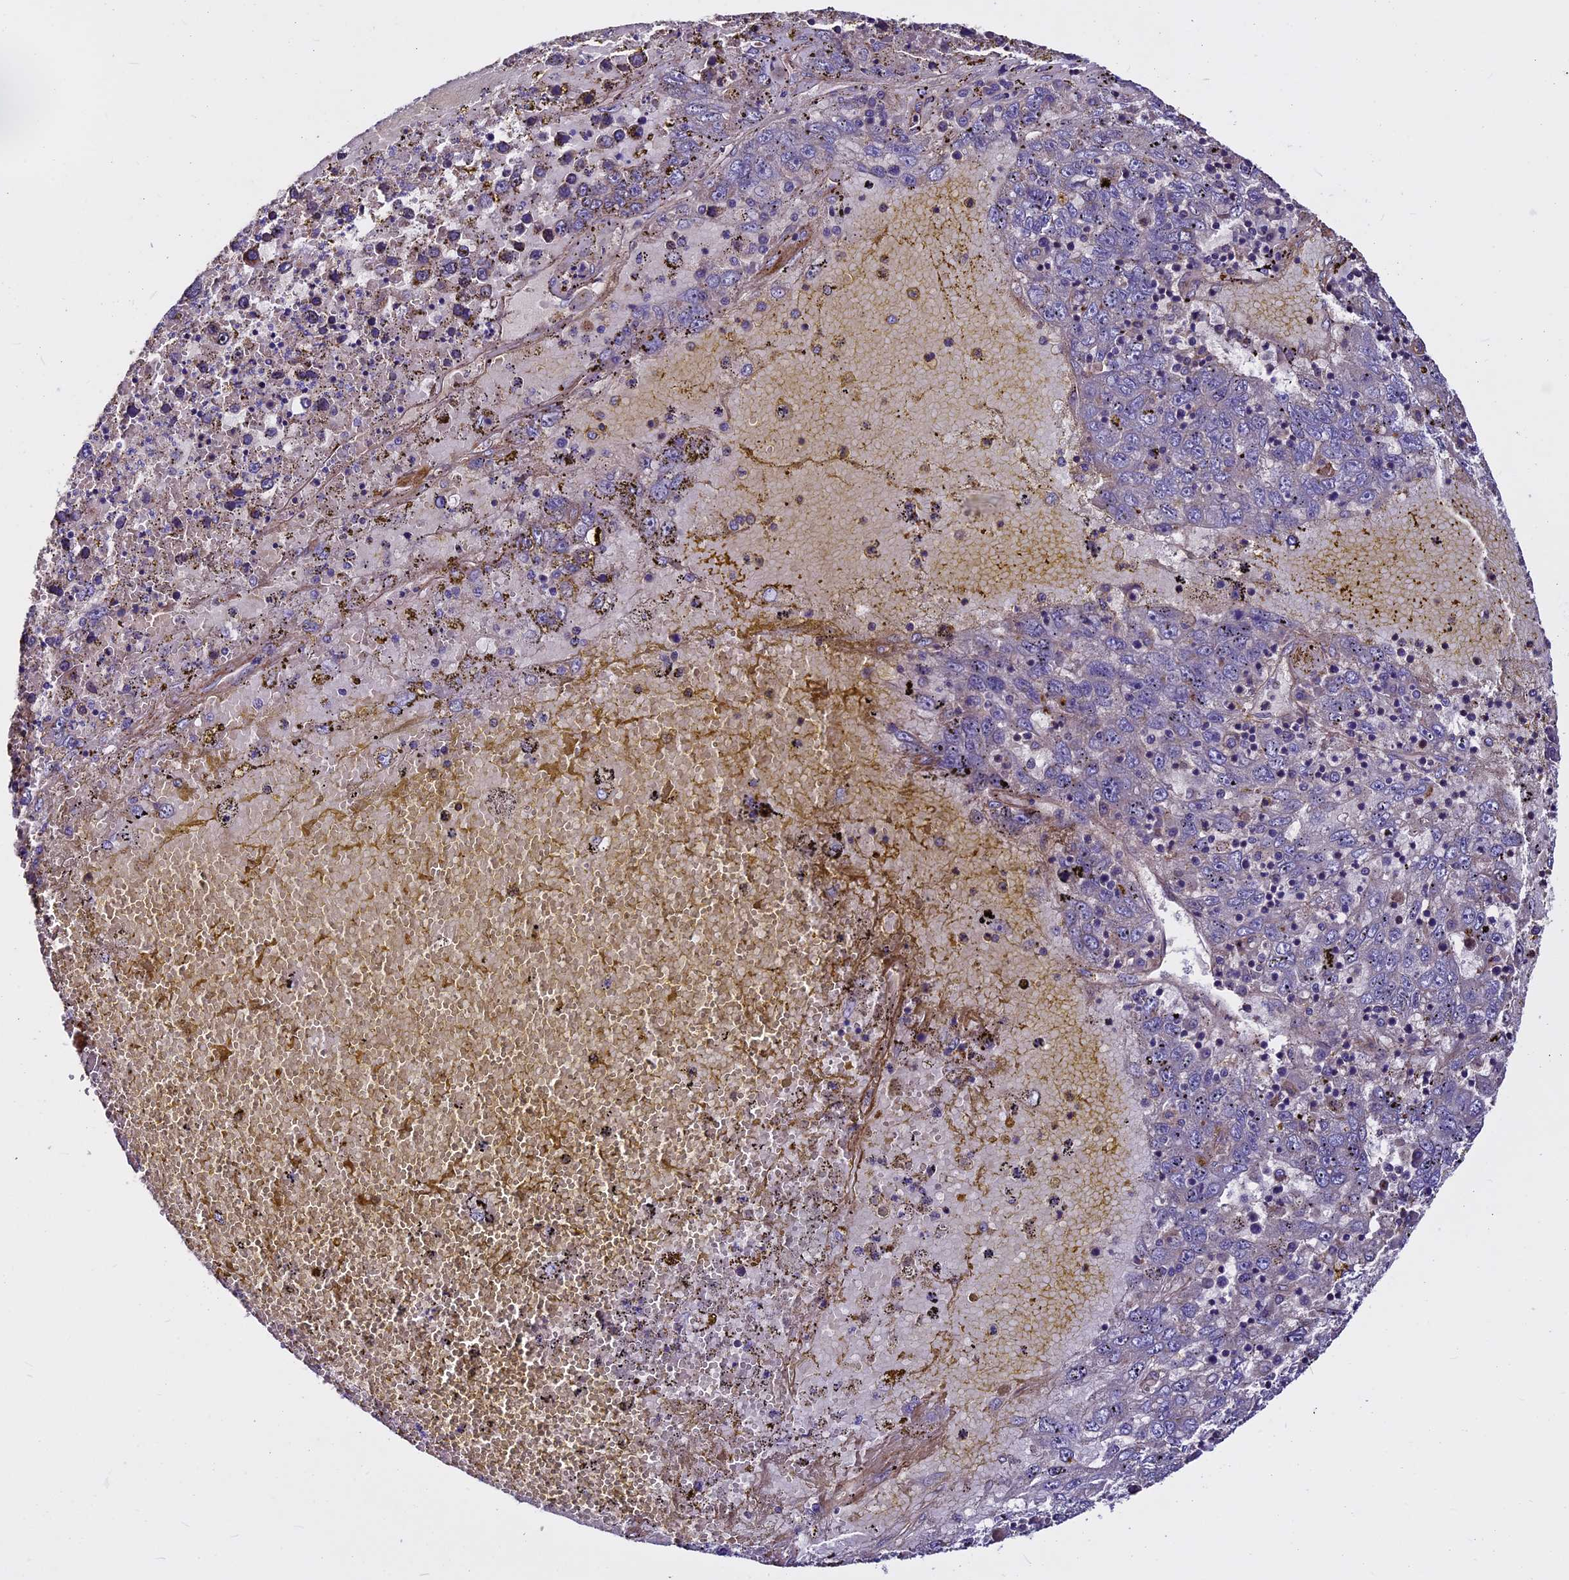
{"staining": {"intensity": "weak", "quantity": "<25%", "location": "cytoplasmic/membranous"}, "tissue": "liver cancer", "cell_type": "Tumor cells", "image_type": "cancer", "snomed": [{"axis": "morphology", "description": "Carcinoma, Hepatocellular, NOS"}, {"axis": "topography", "description": "Liver"}], "caption": "A high-resolution image shows immunohistochemistry (IHC) staining of liver cancer, which displays no significant expression in tumor cells.", "gene": "EVA1B", "patient": {"sex": "male", "age": 49}}